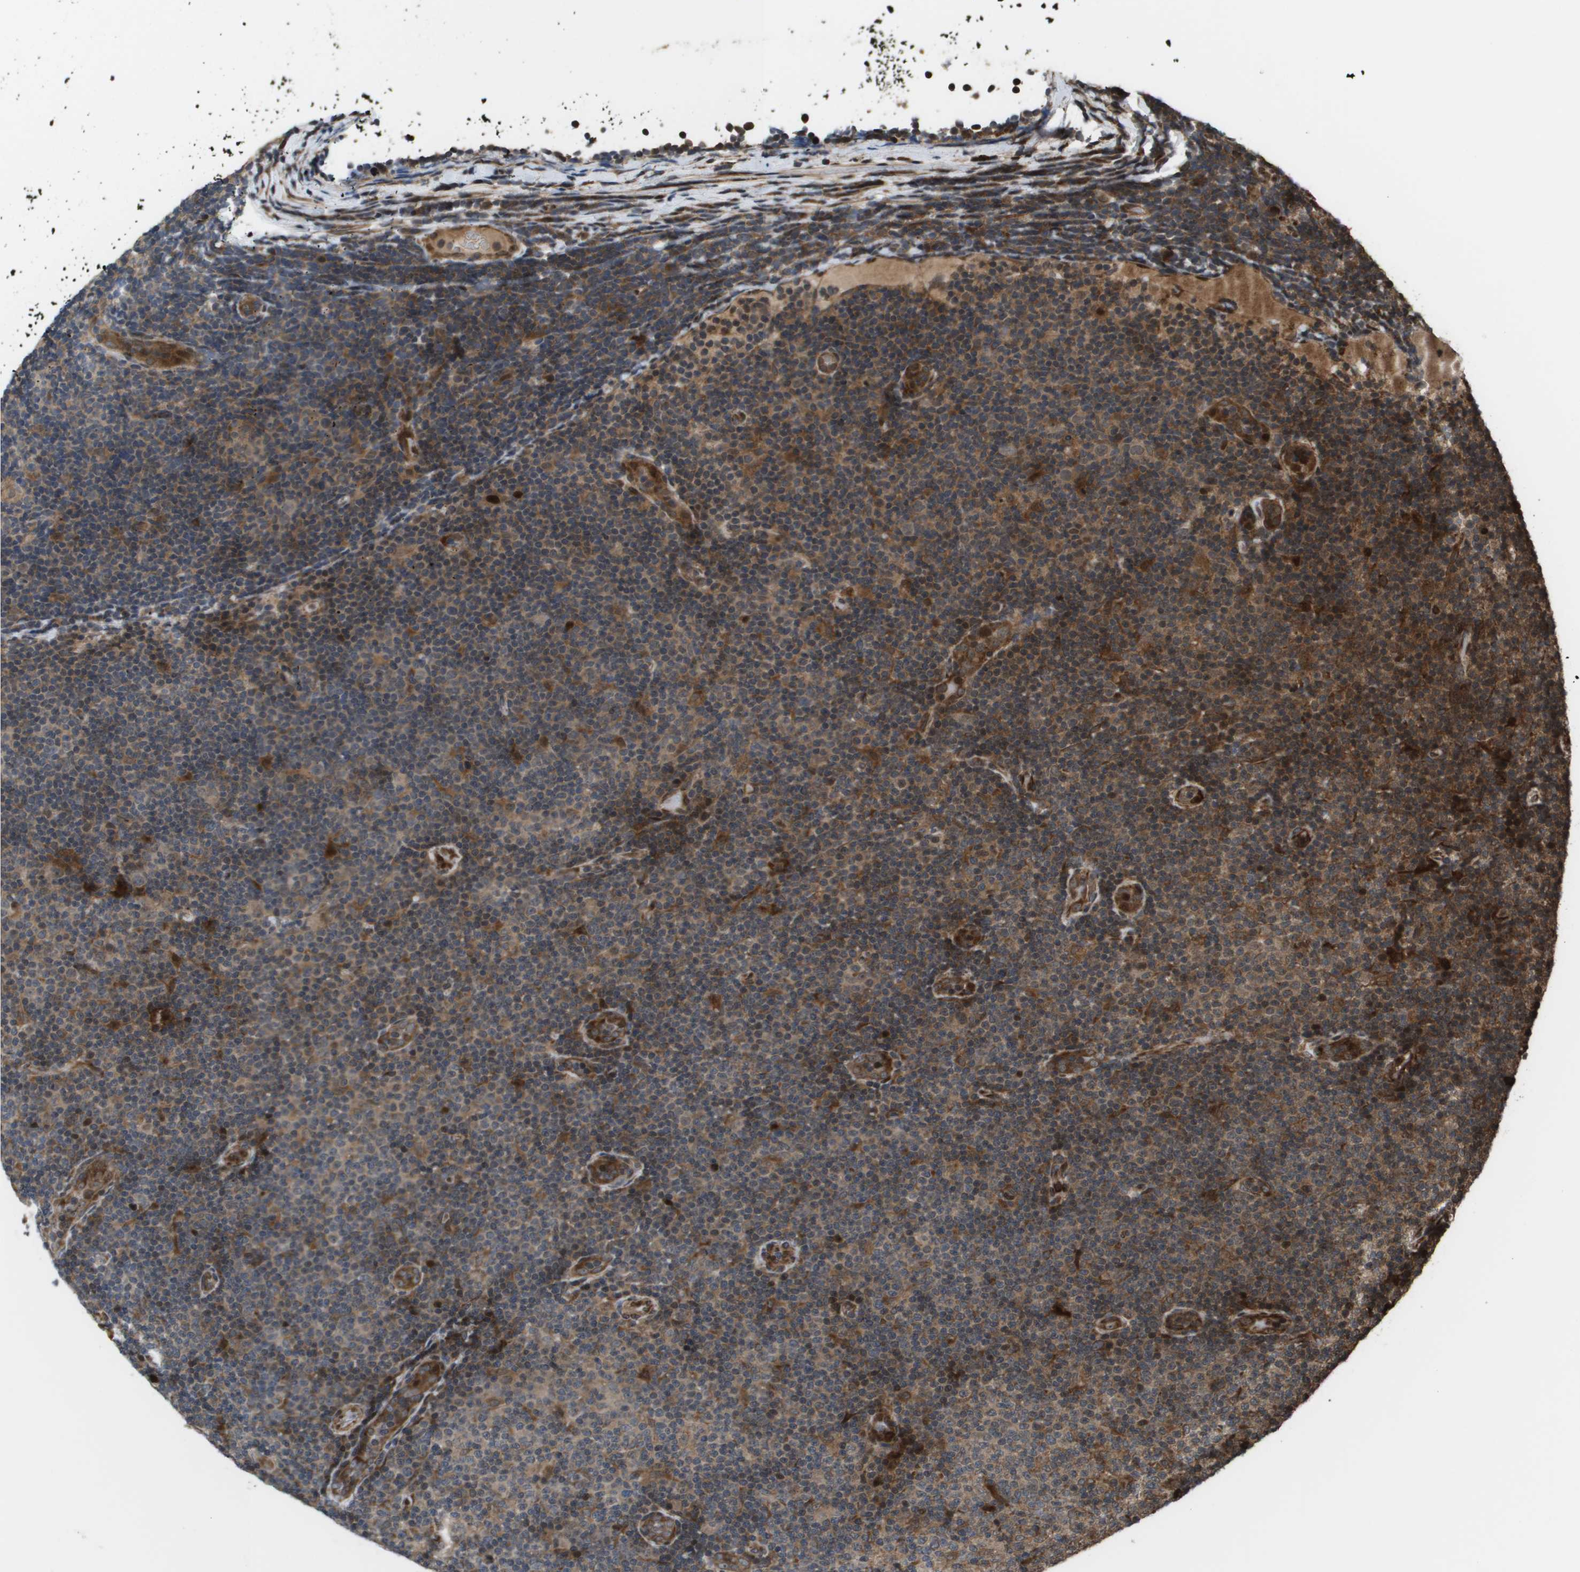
{"staining": {"intensity": "moderate", "quantity": "<25%", "location": "cytoplasmic/membranous"}, "tissue": "lymphoma", "cell_type": "Tumor cells", "image_type": "cancer", "snomed": [{"axis": "morphology", "description": "Malignant lymphoma, non-Hodgkin's type, Low grade"}, {"axis": "topography", "description": "Lymph node"}], "caption": "This photomicrograph shows lymphoma stained with IHC to label a protein in brown. The cytoplasmic/membranous of tumor cells show moderate positivity for the protein. Nuclei are counter-stained blue.", "gene": "AXIN2", "patient": {"sex": "male", "age": 83}}